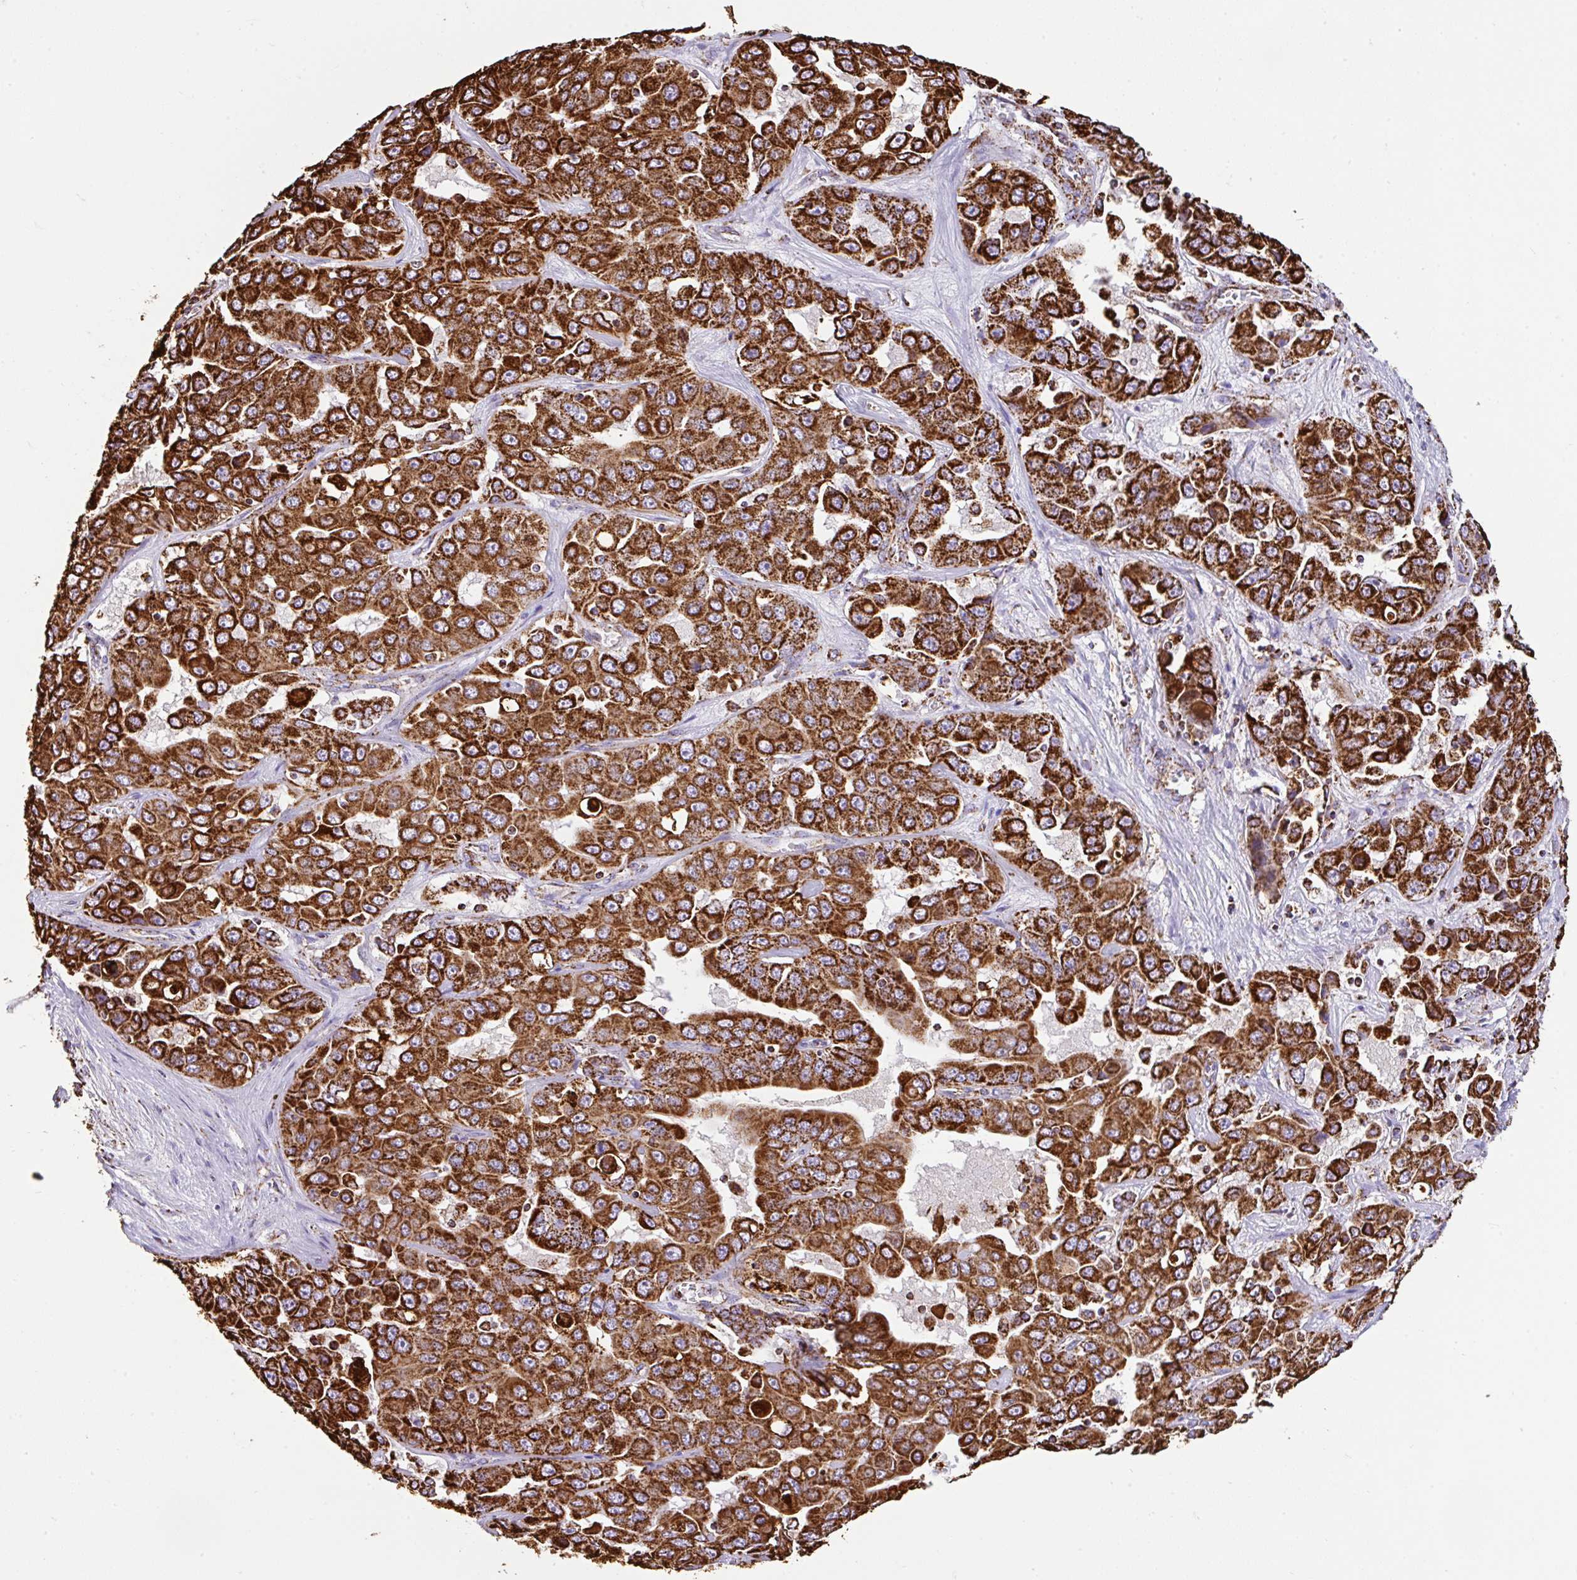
{"staining": {"intensity": "strong", "quantity": ">75%", "location": "cytoplasmic/membranous"}, "tissue": "liver cancer", "cell_type": "Tumor cells", "image_type": "cancer", "snomed": [{"axis": "morphology", "description": "Cholangiocarcinoma"}, {"axis": "topography", "description": "Liver"}], "caption": "The histopathology image displays staining of liver cancer, revealing strong cytoplasmic/membranous protein staining (brown color) within tumor cells.", "gene": "ANKRD33B", "patient": {"sex": "female", "age": 52}}